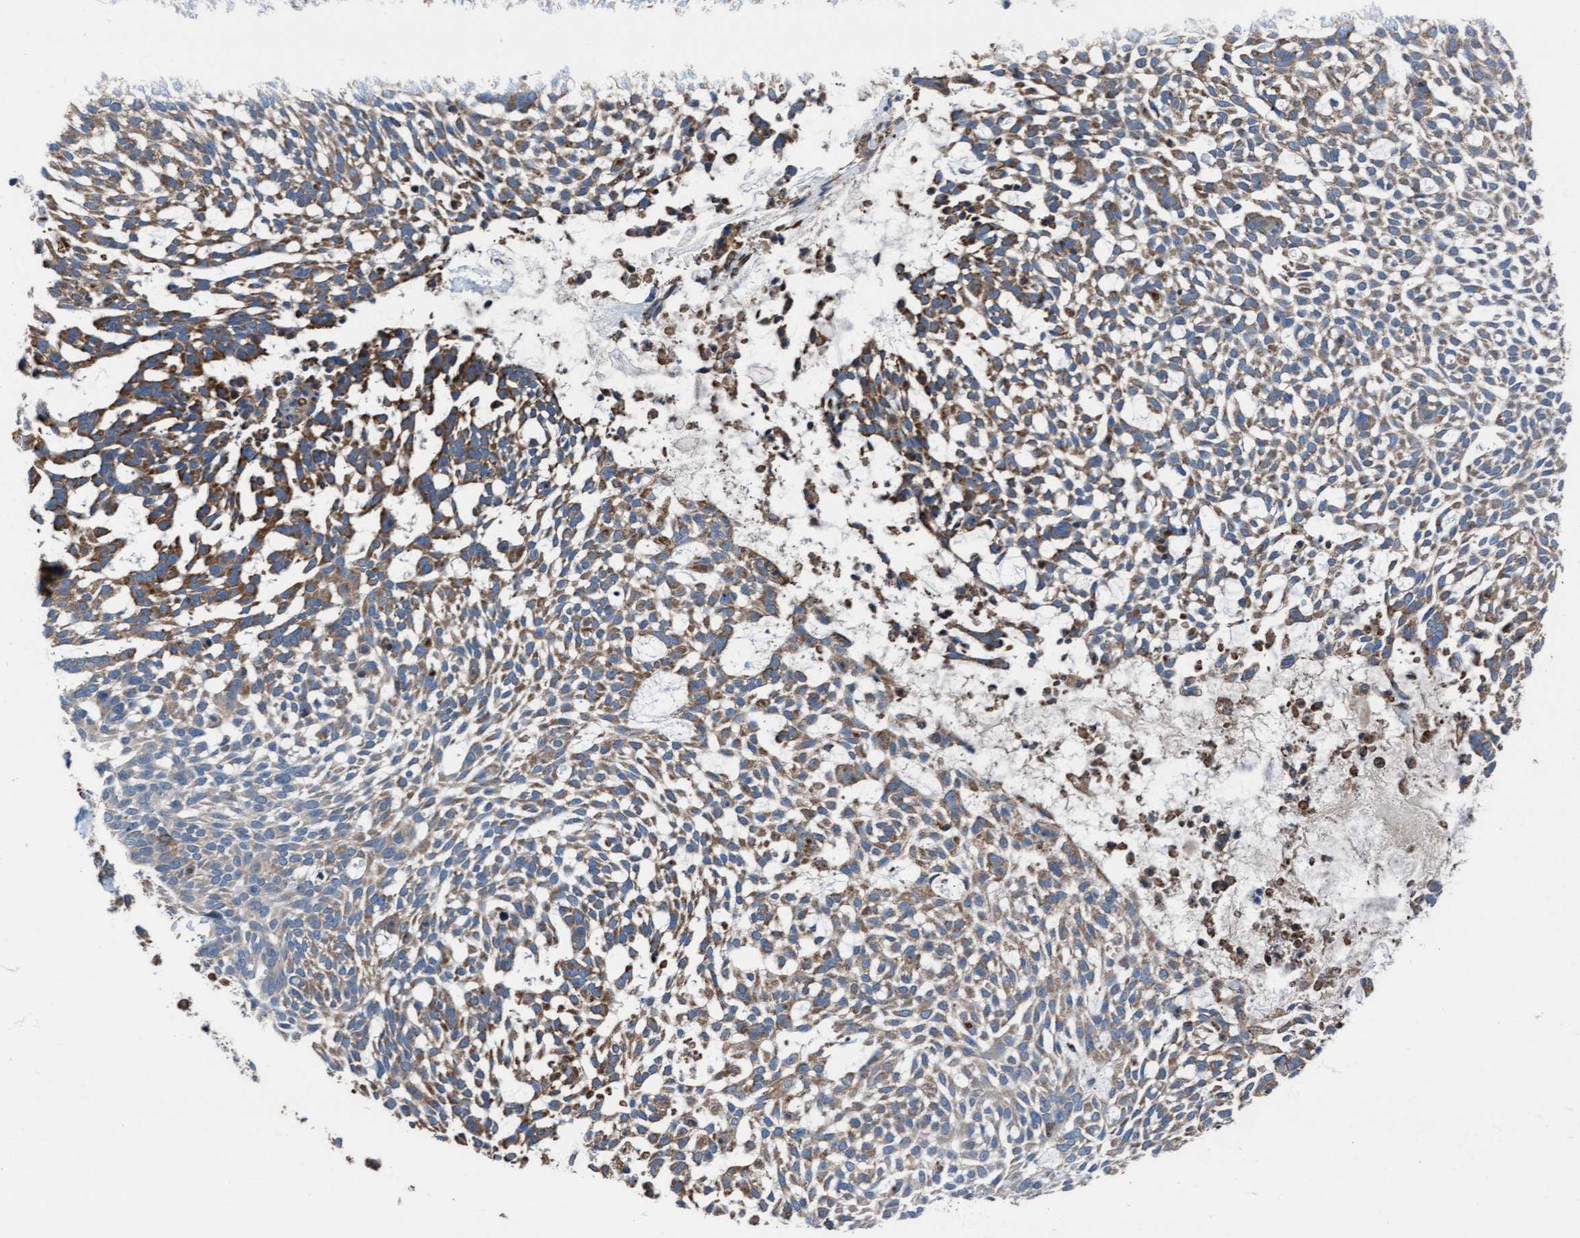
{"staining": {"intensity": "moderate", "quantity": "25%-75%", "location": "cytoplasmic/membranous"}, "tissue": "skin cancer", "cell_type": "Tumor cells", "image_type": "cancer", "snomed": [{"axis": "morphology", "description": "Basal cell carcinoma"}, {"axis": "topography", "description": "Skin"}], "caption": "An immunohistochemistry (IHC) micrograph of neoplastic tissue is shown. Protein staining in brown highlights moderate cytoplasmic/membranous positivity in skin cancer within tumor cells.", "gene": "KLHL26", "patient": {"sex": "female", "age": 64}}